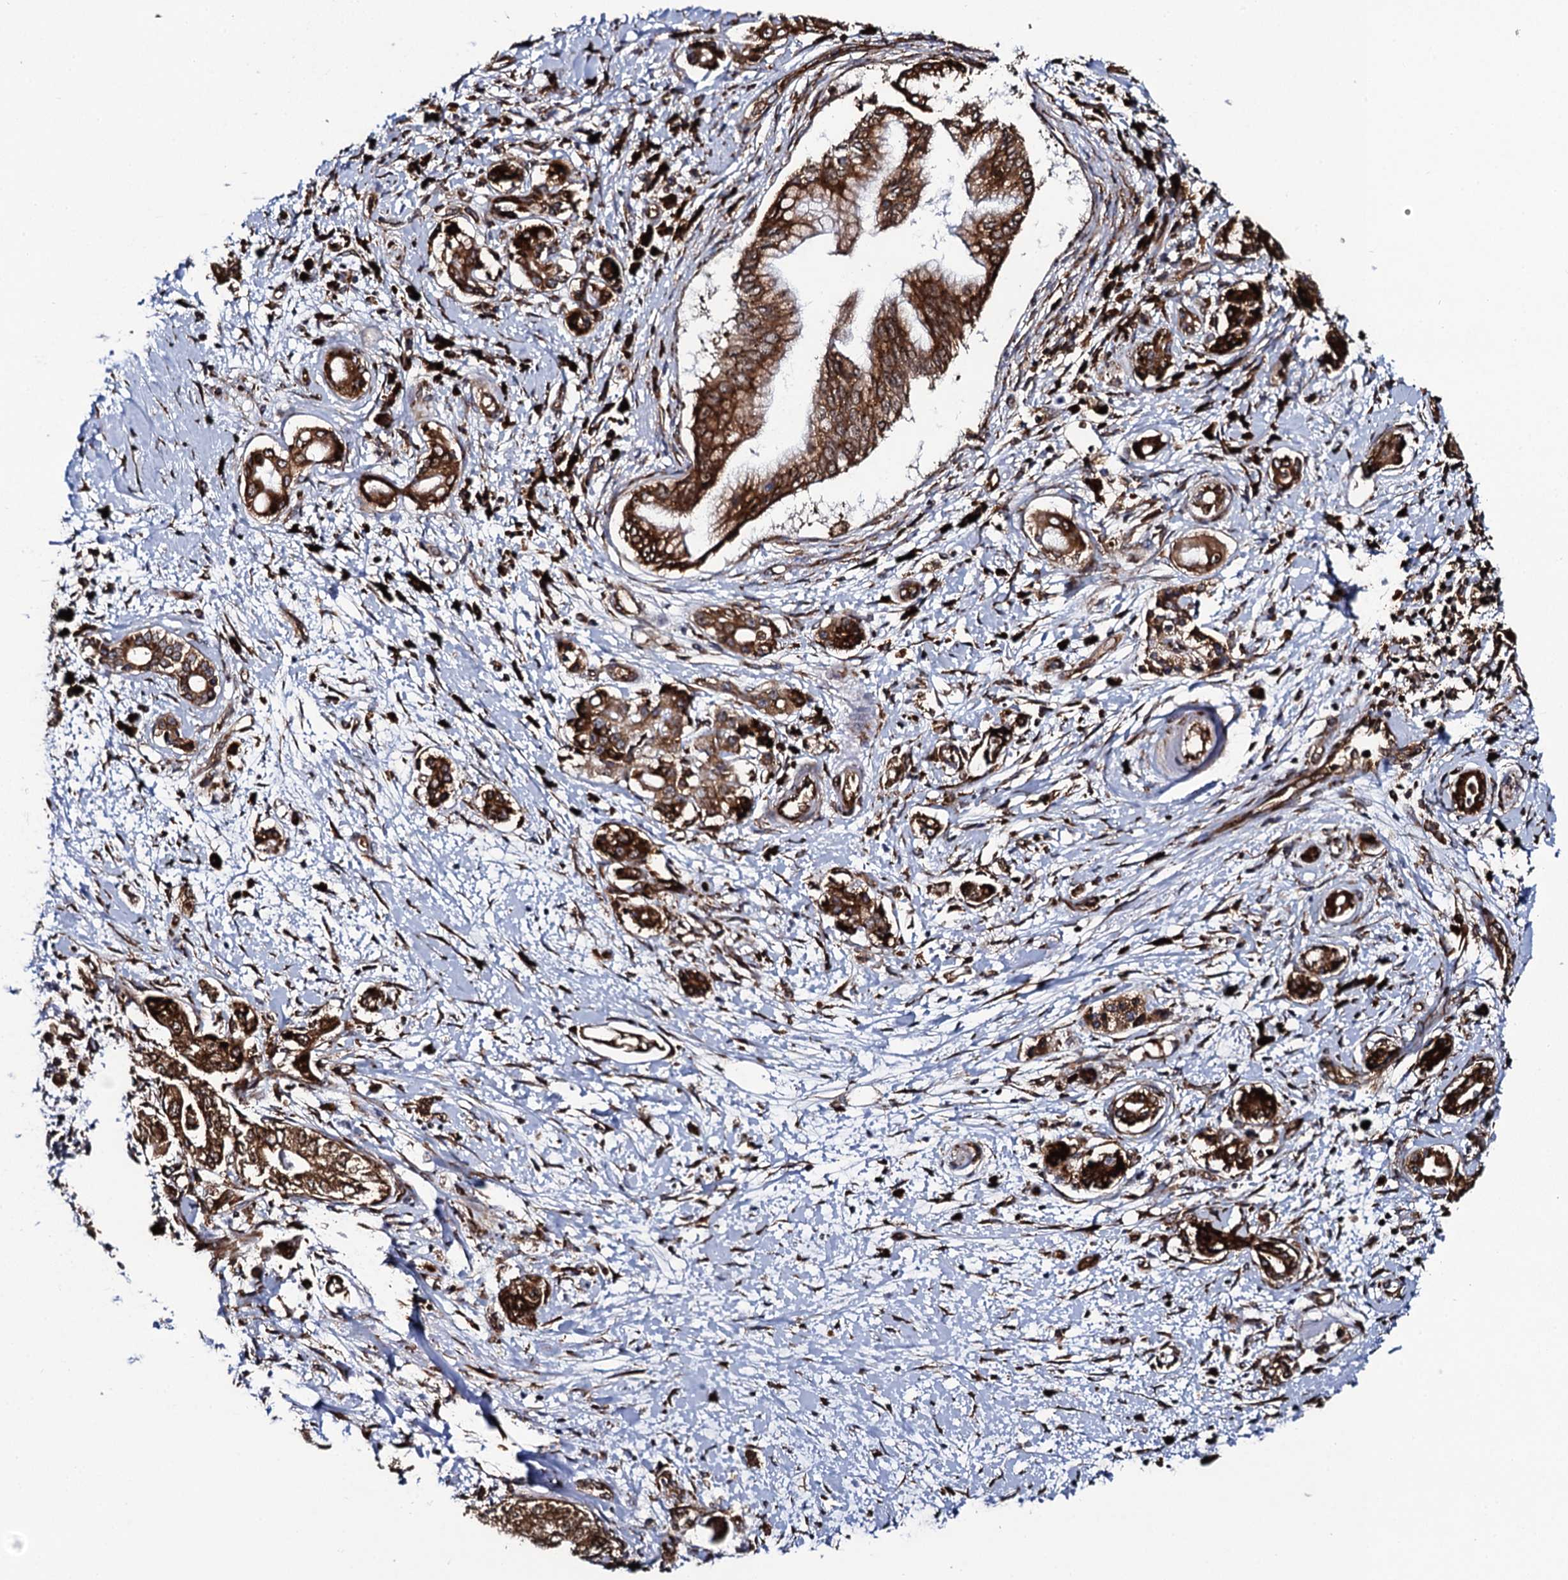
{"staining": {"intensity": "strong", "quantity": ">75%", "location": "cytoplasmic/membranous"}, "tissue": "pancreatic cancer", "cell_type": "Tumor cells", "image_type": "cancer", "snomed": [{"axis": "morphology", "description": "Adenocarcinoma, NOS"}, {"axis": "topography", "description": "Pancreas"}], "caption": "Immunohistochemical staining of adenocarcinoma (pancreatic) exhibits strong cytoplasmic/membranous protein expression in about >75% of tumor cells. The staining was performed using DAB, with brown indicating positive protein expression. Nuclei are stained blue with hematoxylin.", "gene": "SPTY2D1", "patient": {"sex": "female", "age": 73}}